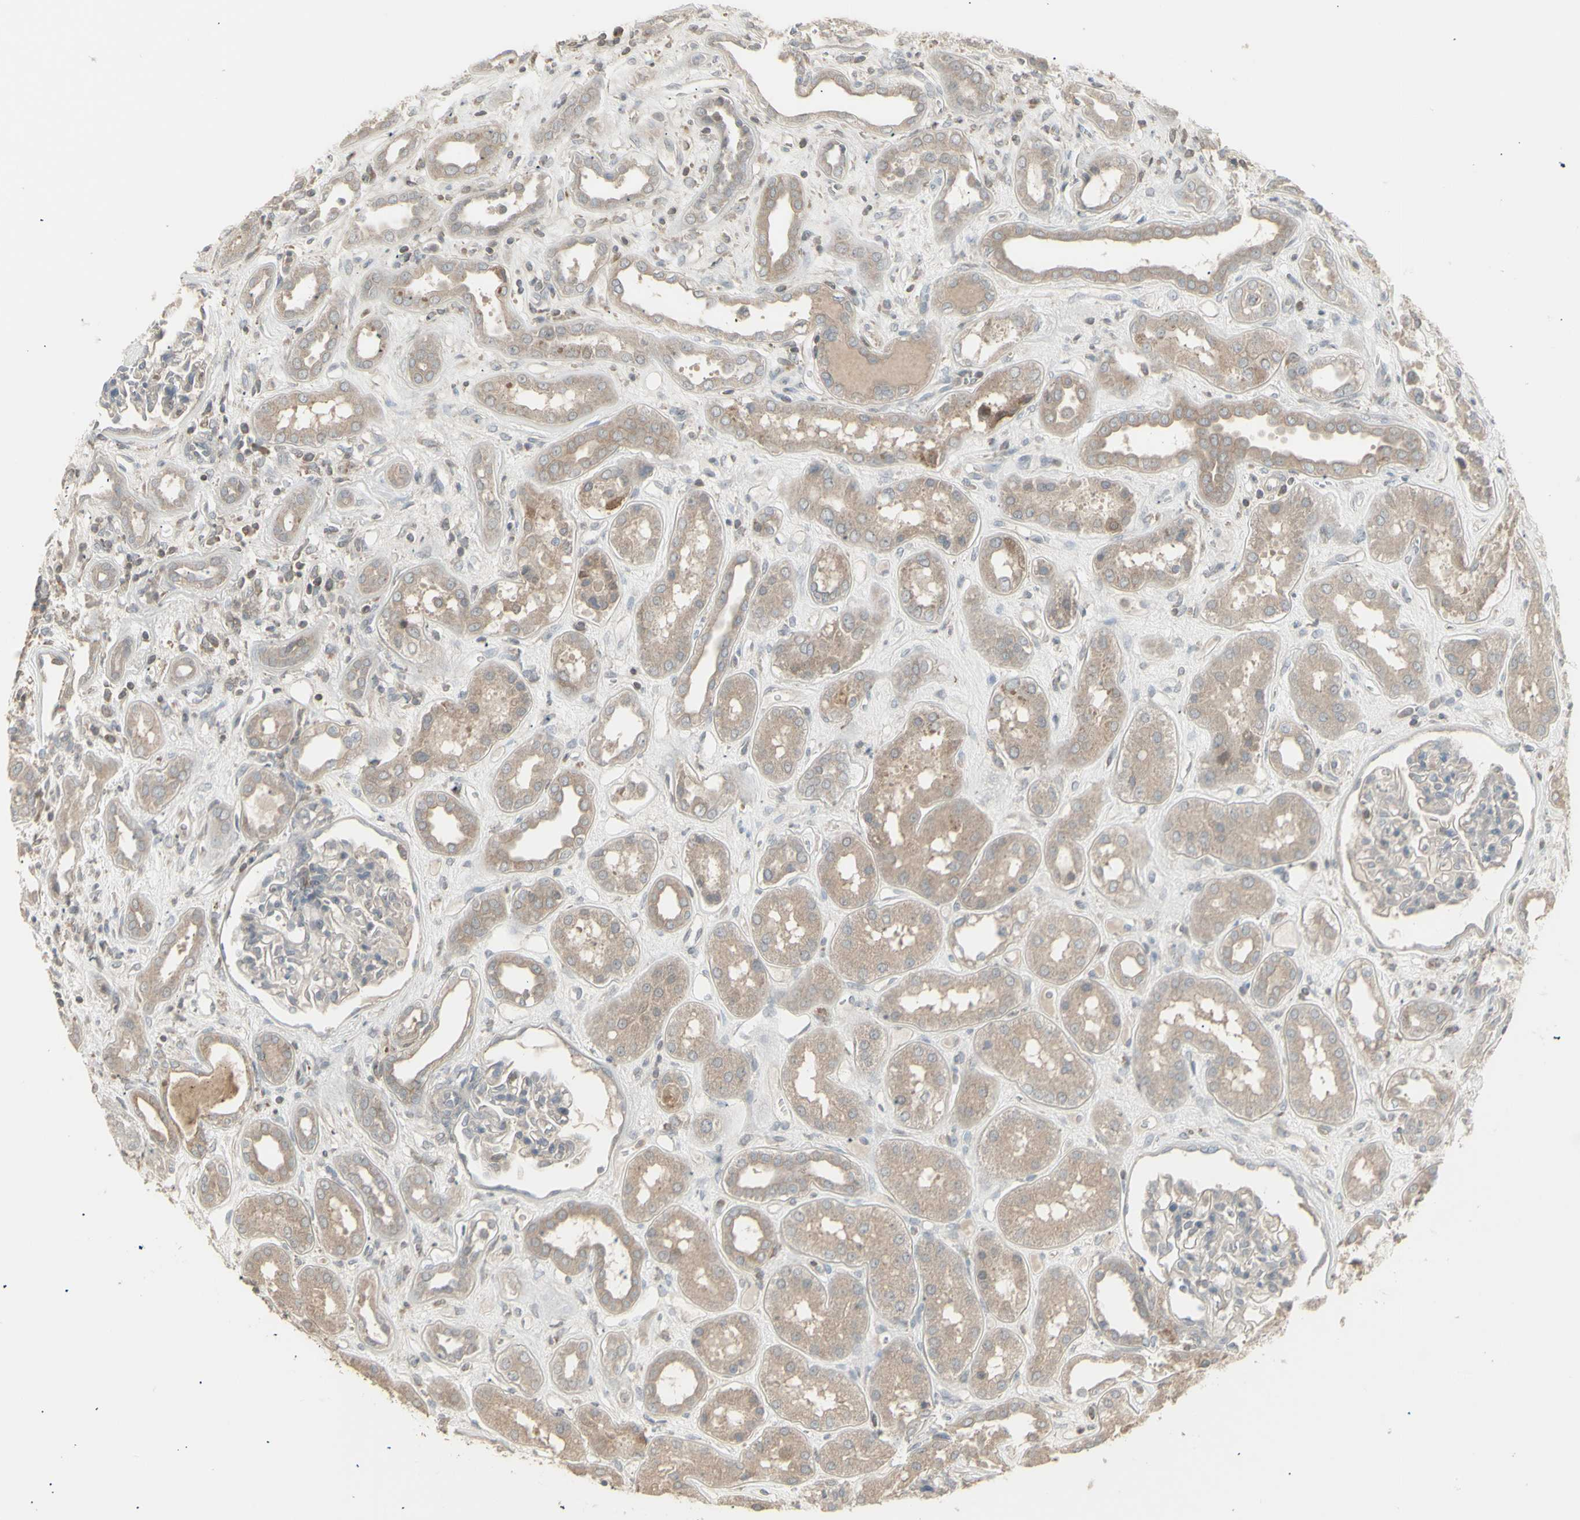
{"staining": {"intensity": "negative", "quantity": "none", "location": "none"}, "tissue": "kidney", "cell_type": "Cells in glomeruli", "image_type": "normal", "snomed": [{"axis": "morphology", "description": "Normal tissue, NOS"}, {"axis": "topography", "description": "Kidney"}], "caption": "DAB (3,3'-diaminobenzidine) immunohistochemical staining of benign human kidney shows no significant staining in cells in glomeruli.", "gene": "CSK", "patient": {"sex": "male", "age": 59}}